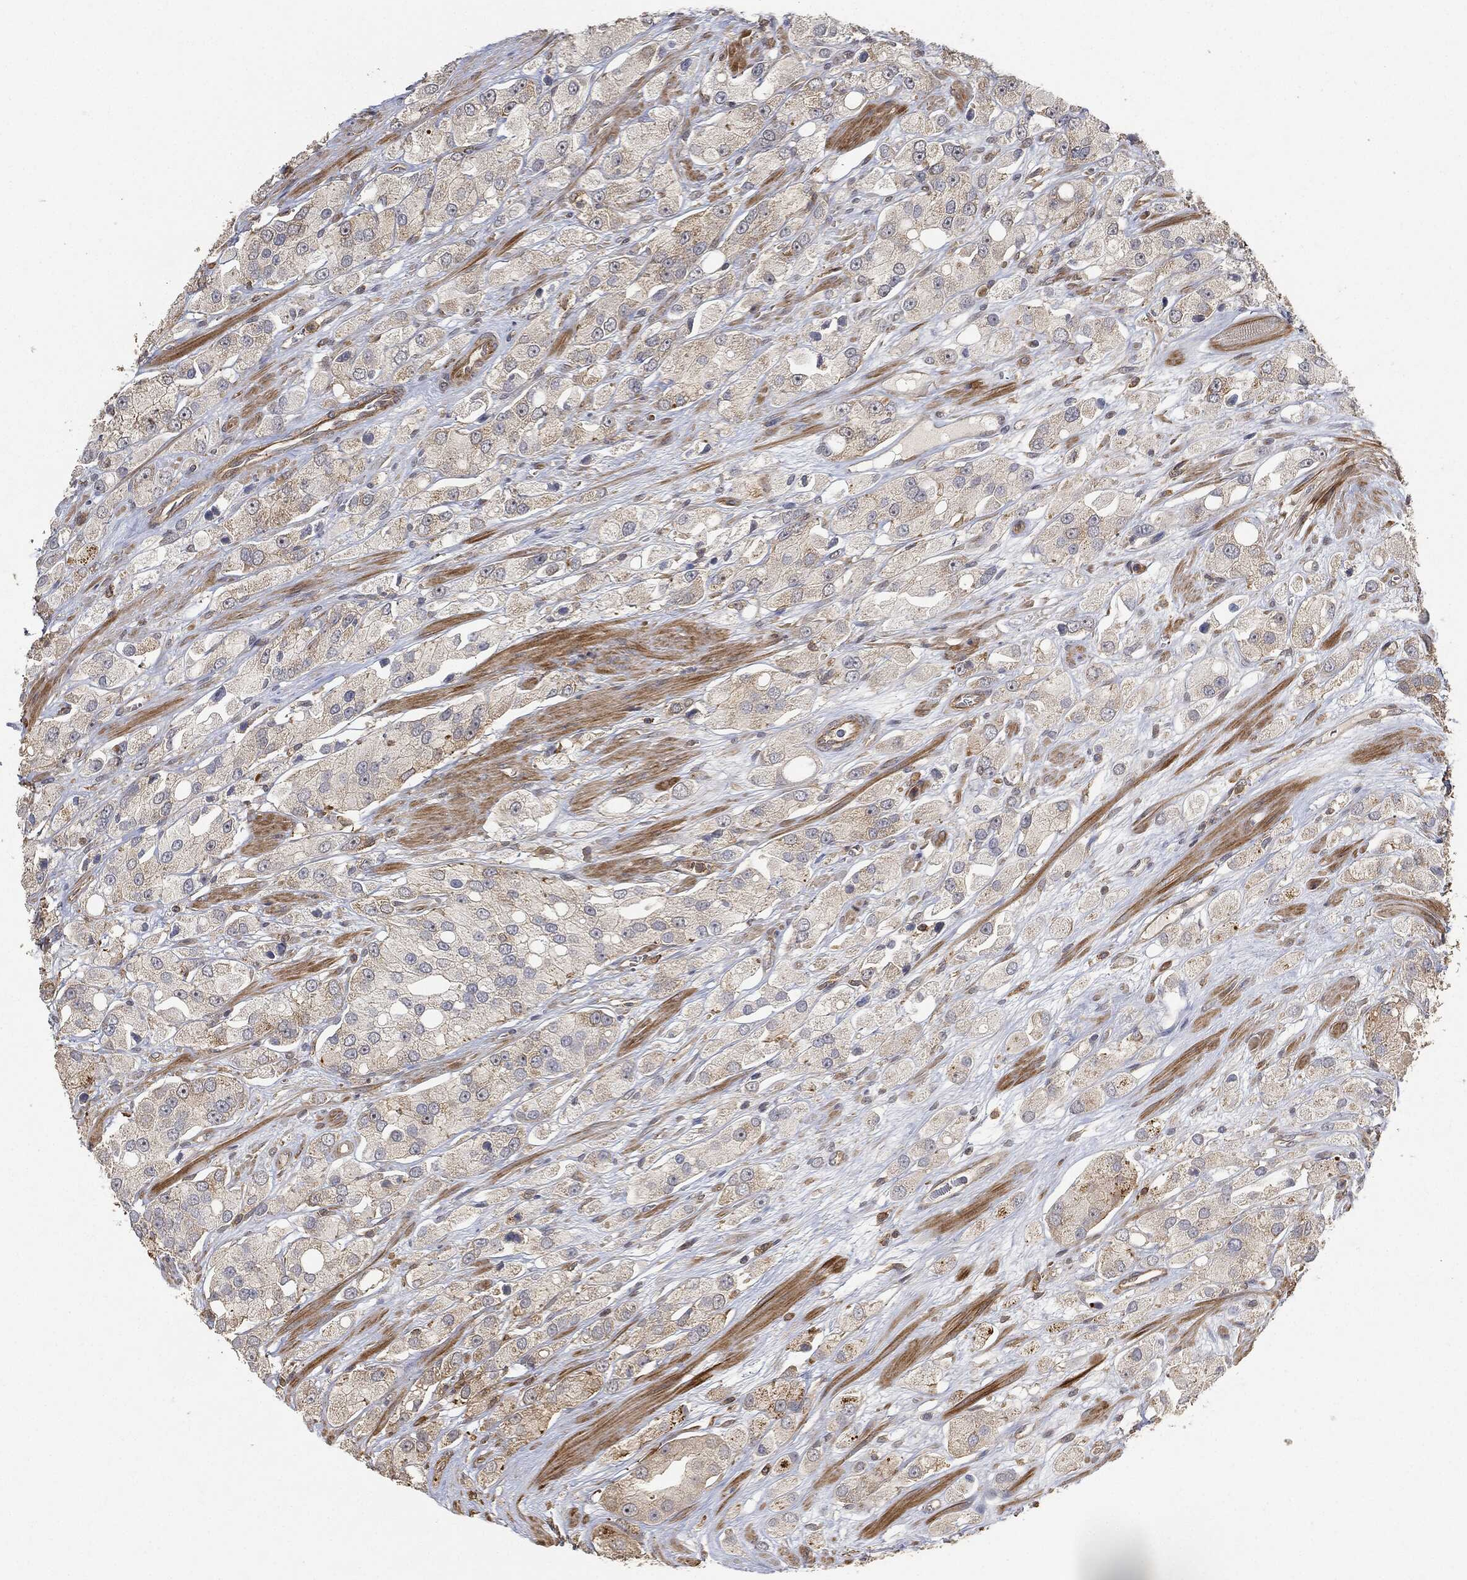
{"staining": {"intensity": "negative", "quantity": "none", "location": "none"}, "tissue": "prostate cancer", "cell_type": "Tumor cells", "image_type": "cancer", "snomed": [{"axis": "morphology", "description": "Adenocarcinoma, NOS"}, {"axis": "topography", "description": "Prostate and seminal vesicle, NOS"}, {"axis": "topography", "description": "Prostate"}], "caption": "Immunohistochemistry (IHC) of human prostate adenocarcinoma shows no expression in tumor cells.", "gene": "TPT1", "patient": {"sex": "male", "age": 64}}